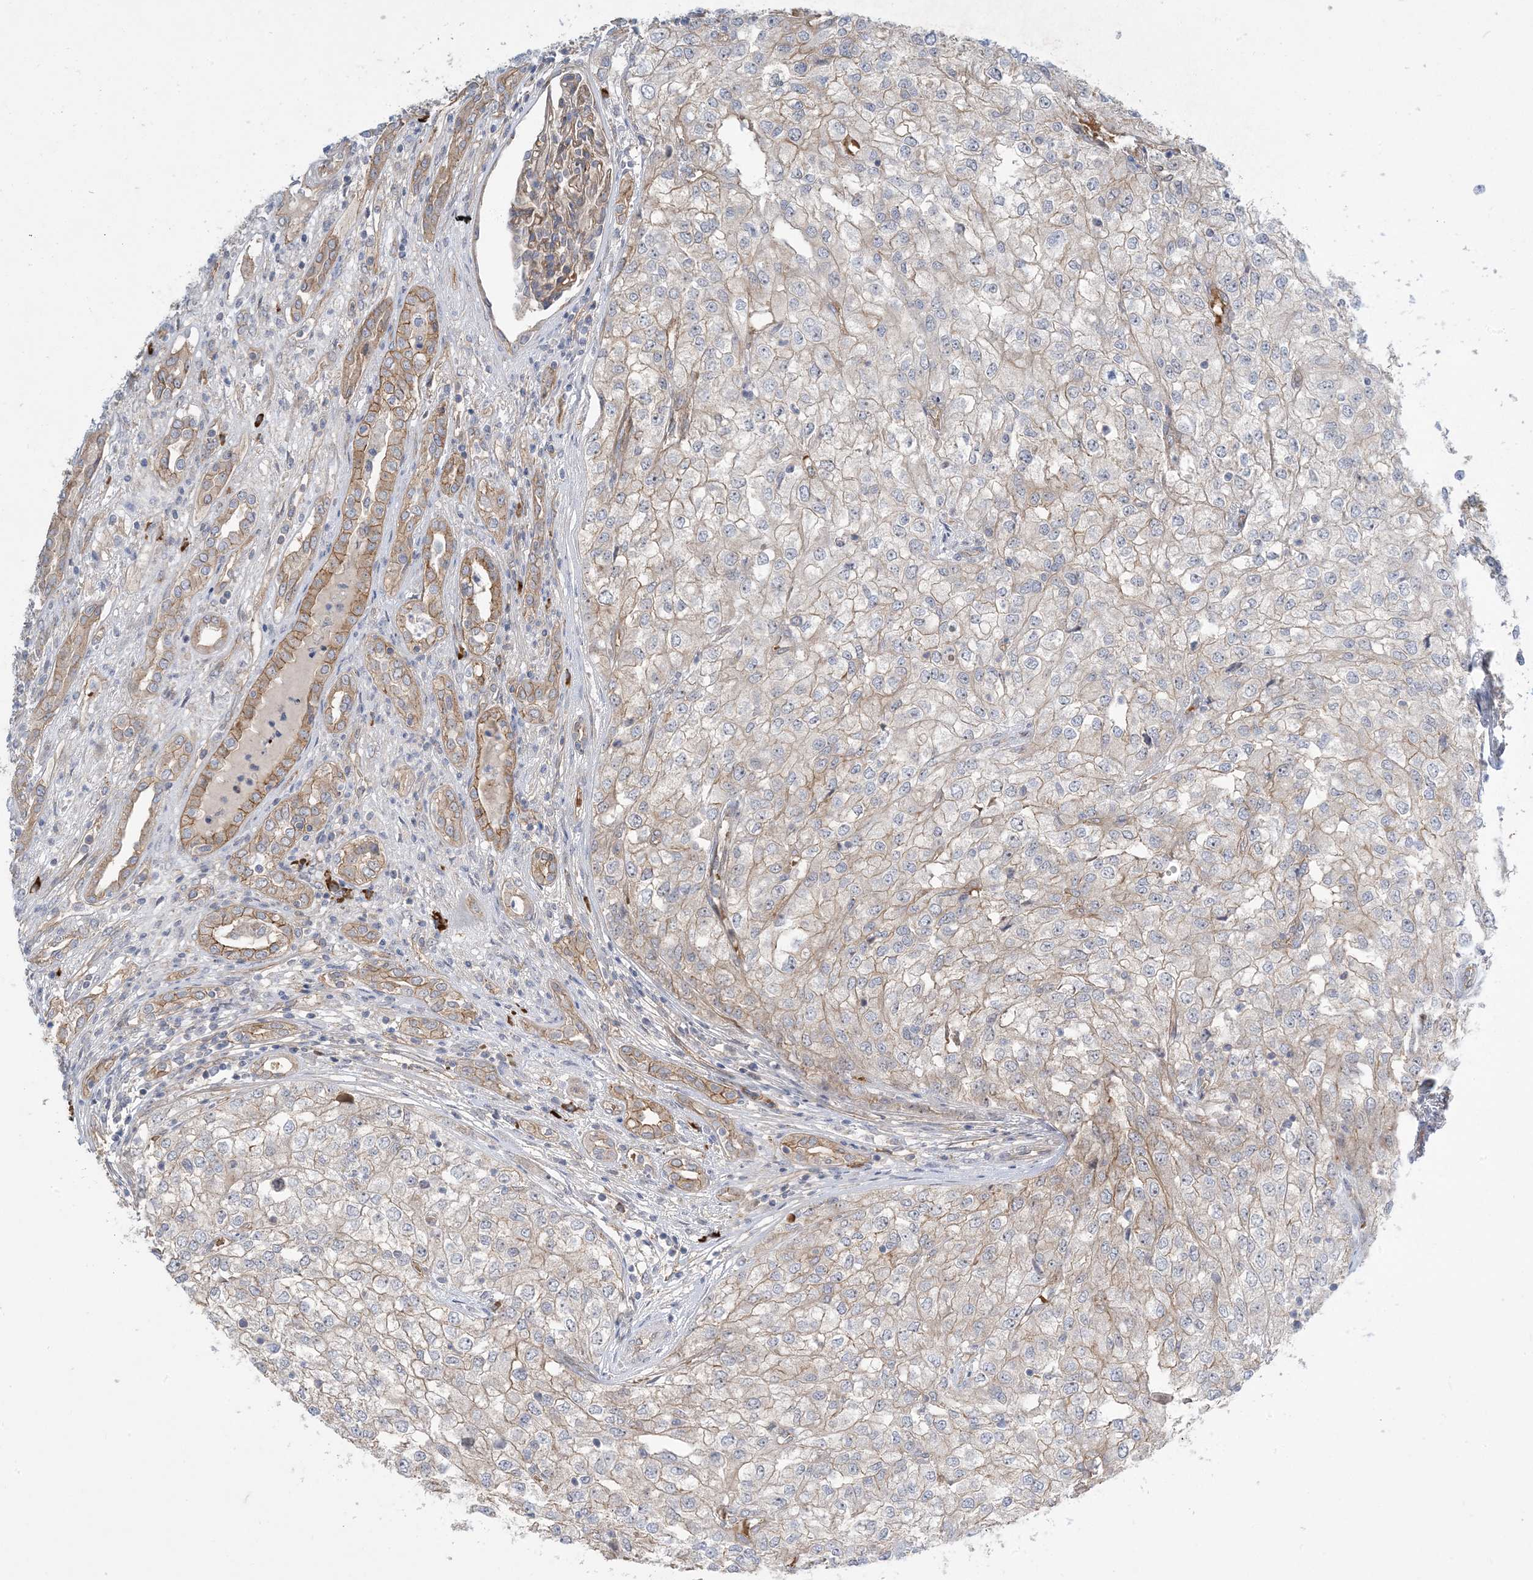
{"staining": {"intensity": "weak", "quantity": "<25%", "location": "cytoplasmic/membranous"}, "tissue": "renal cancer", "cell_type": "Tumor cells", "image_type": "cancer", "snomed": [{"axis": "morphology", "description": "Adenocarcinoma, NOS"}, {"axis": "topography", "description": "Kidney"}], "caption": "An IHC photomicrograph of adenocarcinoma (renal) is shown. There is no staining in tumor cells of adenocarcinoma (renal).", "gene": "AOC1", "patient": {"sex": "female", "age": 54}}